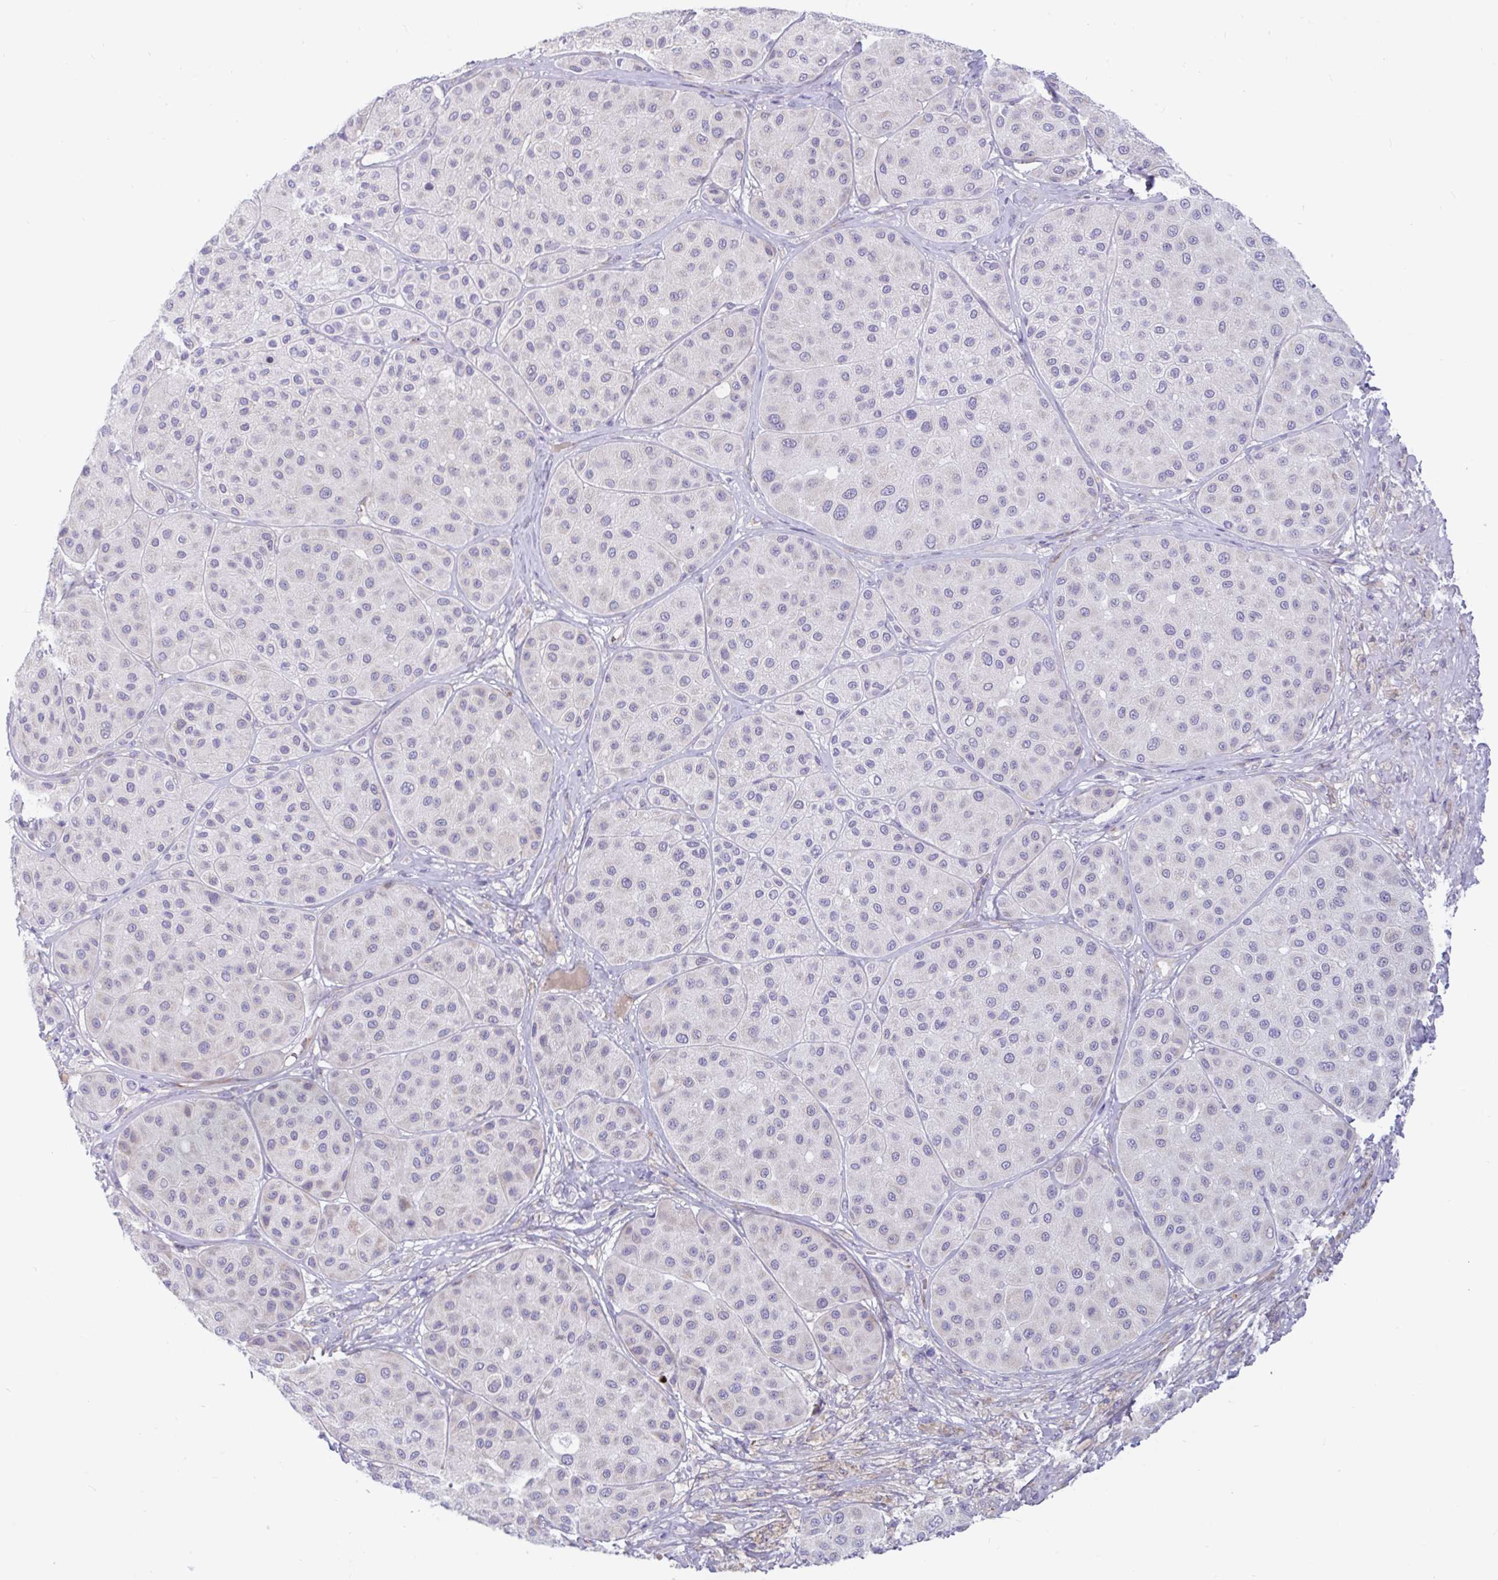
{"staining": {"intensity": "negative", "quantity": "none", "location": "none"}, "tissue": "melanoma", "cell_type": "Tumor cells", "image_type": "cancer", "snomed": [{"axis": "morphology", "description": "Malignant melanoma, Metastatic site"}, {"axis": "topography", "description": "Smooth muscle"}], "caption": "Tumor cells are negative for brown protein staining in melanoma.", "gene": "IL37", "patient": {"sex": "male", "age": 41}}